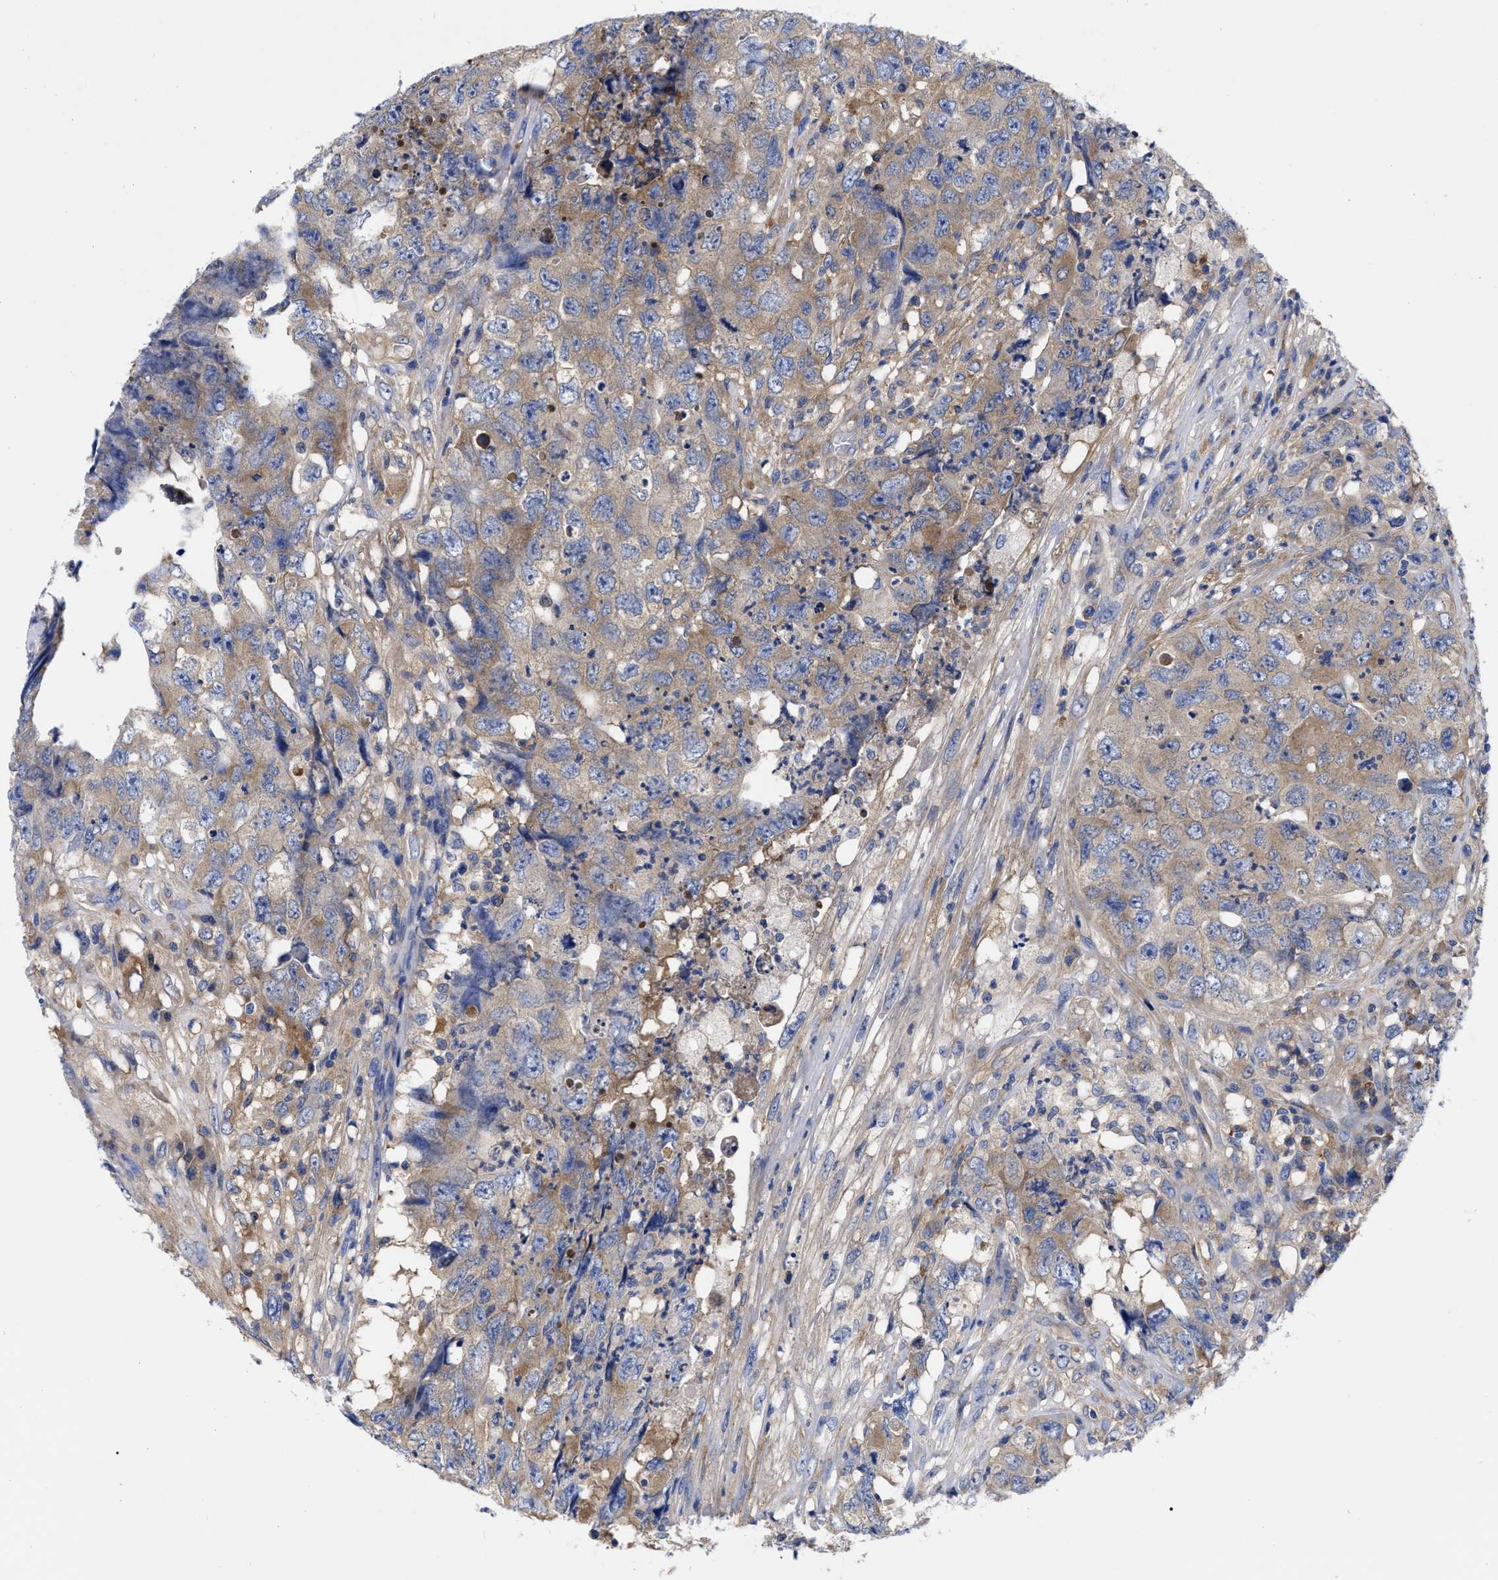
{"staining": {"intensity": "moderate", "quantity": ">75%", "location": "cytoplasmic/membranous"}, "tissue": "testis cancer", "cell_type": "Tumor cells", "image_type": "cancer", "snomed": [{"axis": "morphology", "description": "Carcinoma, Embryonal, NOS"}, {"axis": "topography", "description": "Testis"}], "caption": "A high-resolution photomicrograph shows immunohistochemistry staining of testis embryonal carcinoma, which demonstrates moderate cytoplasmic/membranous expression in about >75% of tumor cells.", "gene": "RBKS", "patient": {"sex": "male", "age": 32}}